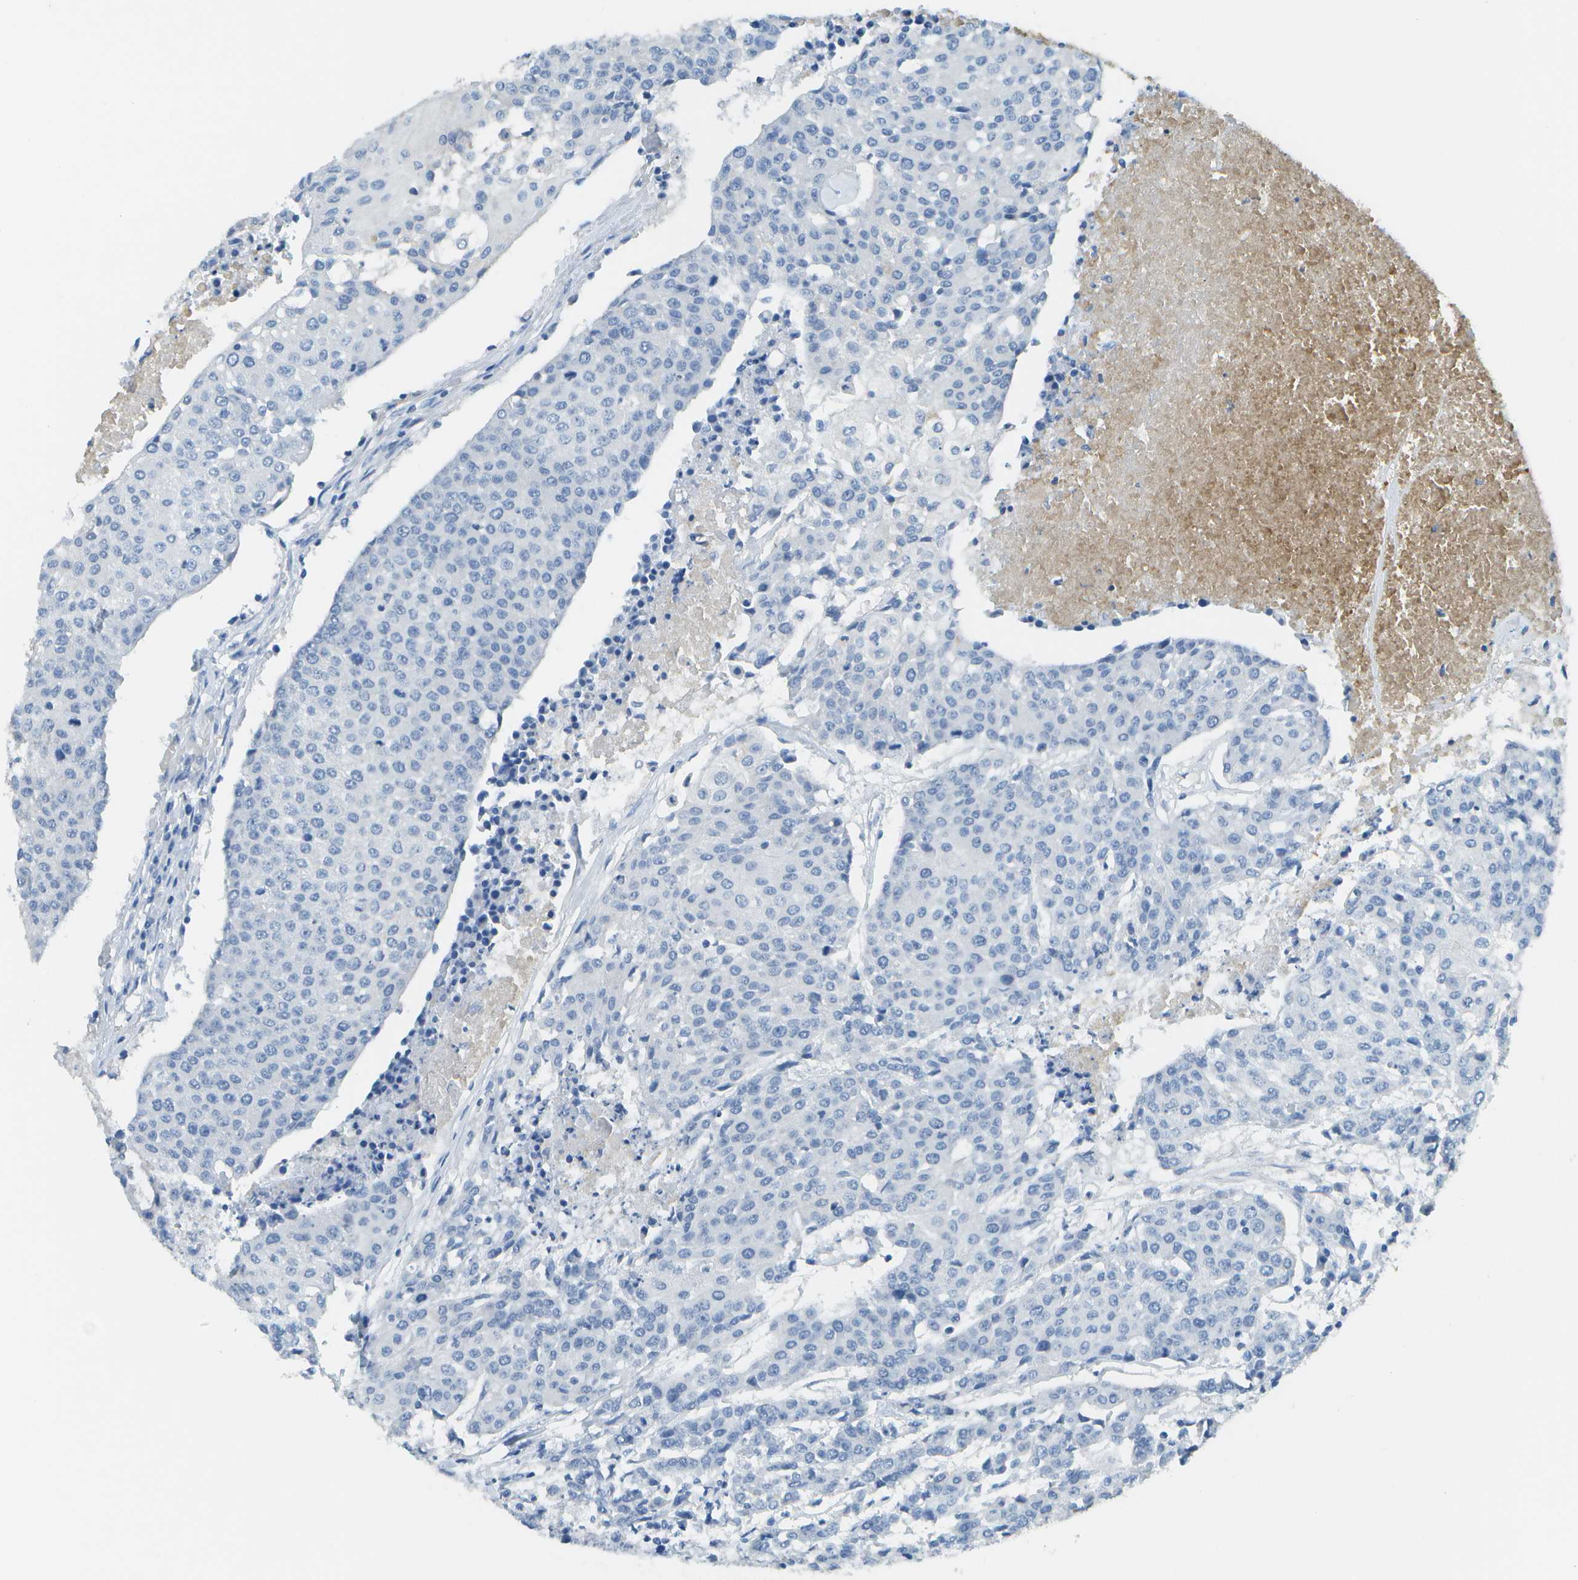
{"staining": {"intensity": "negative", "quantity": "none", "location": "none"}, "tissue": "urothelial cancer", "cell_type": "Tumor cells", "image_type": "cancer", "snomed": [{"axis": "morphology", "description": "Urothelial carcinoma, High grade"}, {"axis": "topography", "description": "Urinary bladder"}], "caption": "DAB (3,3'-diaminobenzidine) immunohistochemical staining of urothelial carcinoma (high-grade) exhibits no significant staining in tumor cells.", "gene": "C1S", "patient": {"sex": "female", "age": 85}}